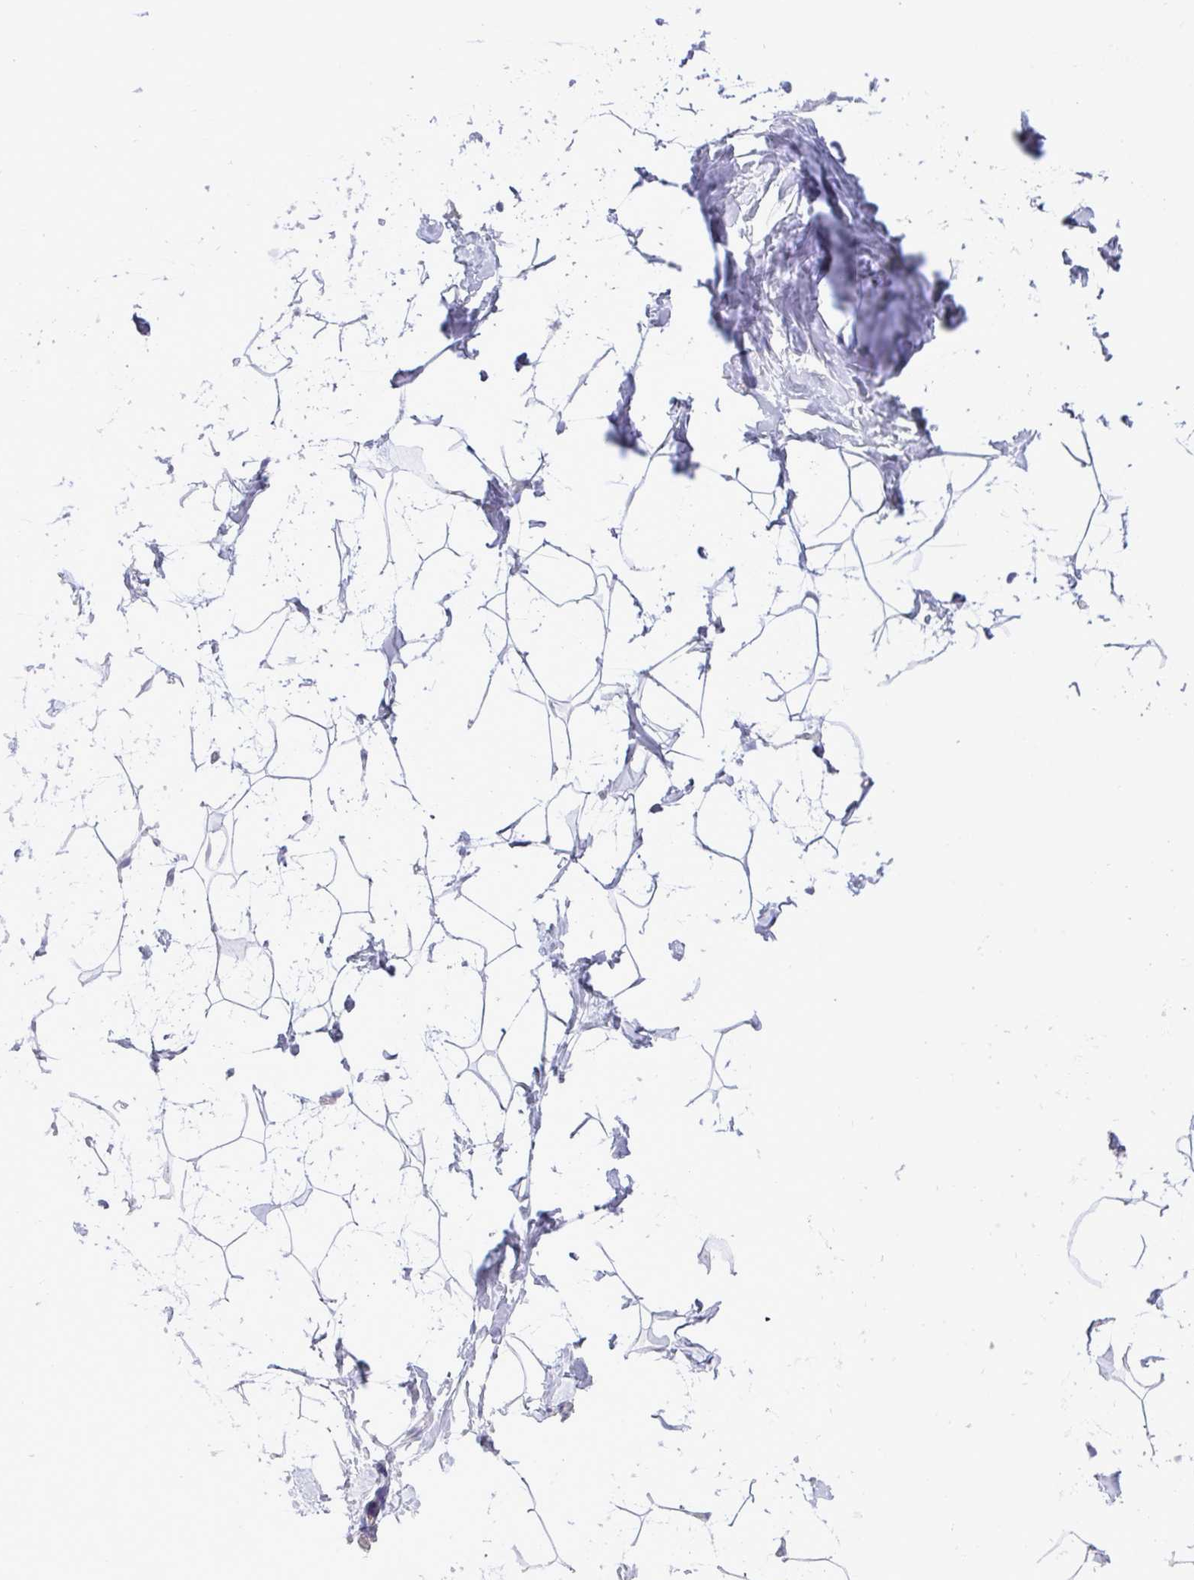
{"staining": {"intensity": "negative", "quantity": "none", "location": "none"}, "tissue": "breast", "cell_type": "Adipocytes", "image_type": "normal", "snomed": [{"axis": "morphology", "description": "Normal tissue, NOS"}, {"axis": "topography", "description": "Breast"}], "caption": "The immunohistochemistry (IHC) micrograph has no significant staining in adipocytes of breast.", "gene": "C4orf33", "patient": {"sex": "female", "age": 32}}